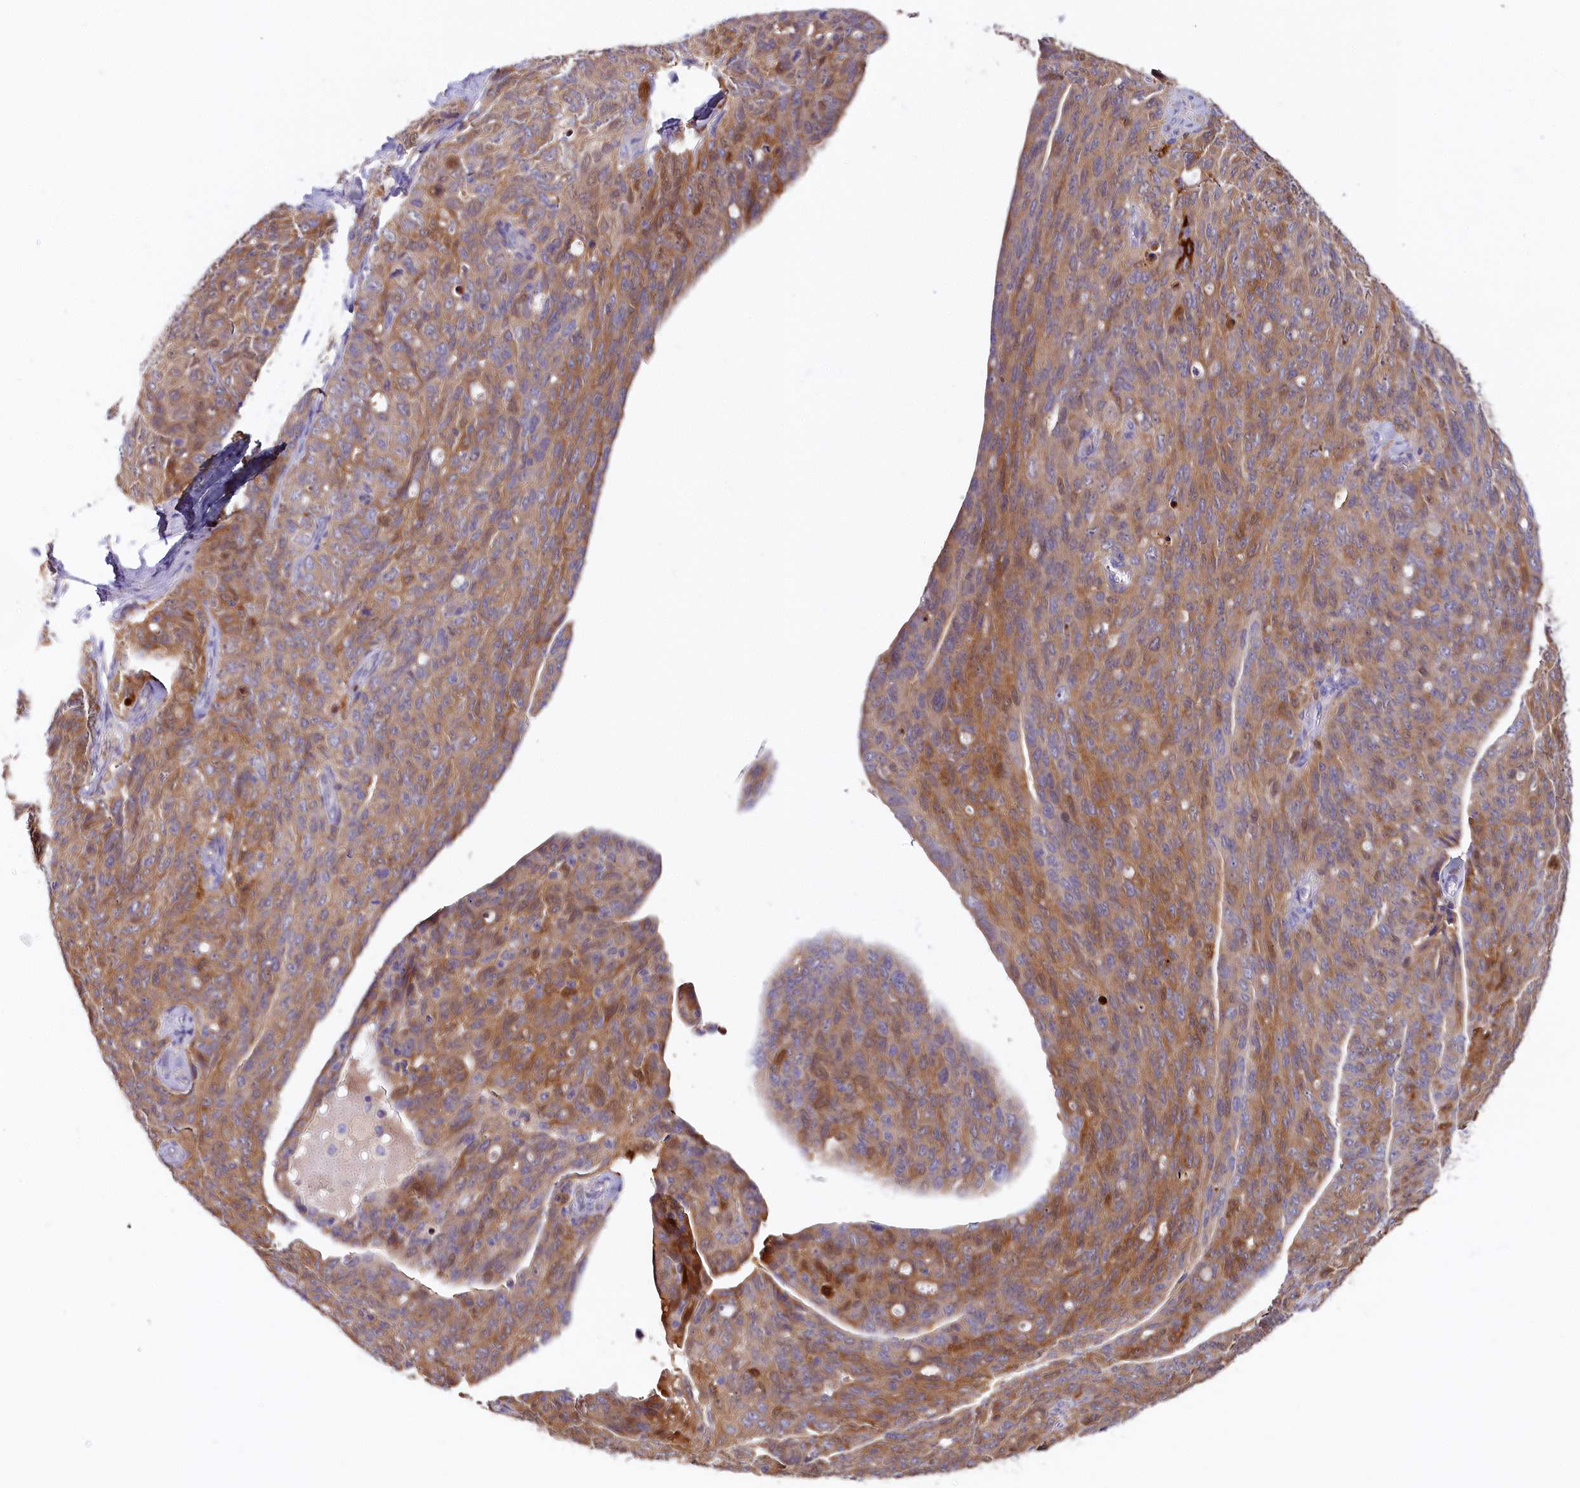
{"staining": {"intensity": "moderate", "quantity": ">75%", "location": "cytoplasmic/membranous"}, "tissue": "ovarian cancer", "cell_type": "Tumor cells", "image_type": "cancer", "snomed": [{"axis": "morphology", "description": "Carcinoma, endometroid"}, {"axis": "topography", "description": "Ovary"}], "caption": "Immunohistochemistry (IHC) (DAB (3,3'-diaminobenzidine)) staining of human ovarian cancer (endometroid carcinoma) displays moderate cytoplasmic/membranous protein expression in about >75% of tumor cells.", "gene": "KATNB1", "patient": {"sex": "female", "age": 60}}